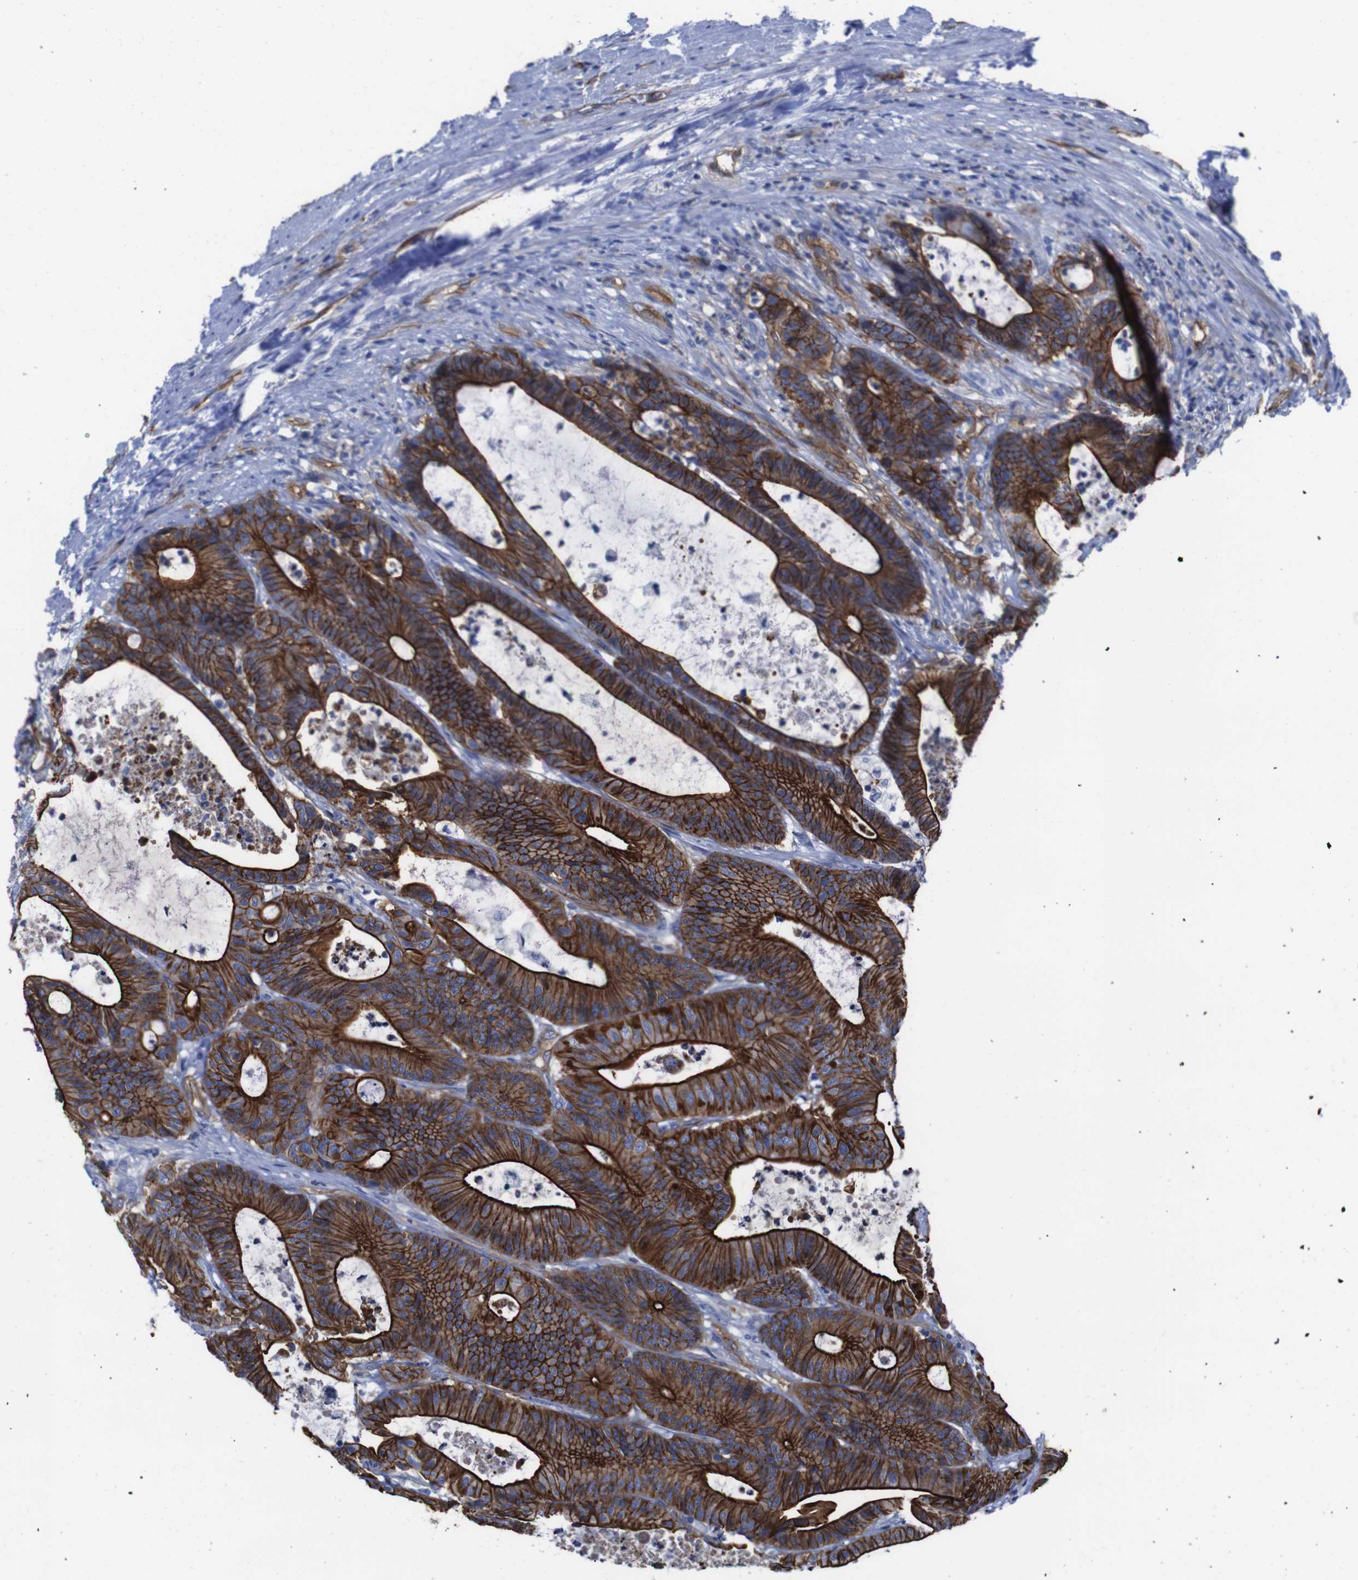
{"staining": {"intensity": "strong", "quantity": ">75%", "location": "cytoplasmic/membranous"}, "tissue": "colorectal cancer", "cell_type": "Tumor cells", "image_type": "cancer", "snomed": [{"axis": "morphology", "description": "Adenocarcinoma, NOS"}, {"axis": "topography", "description": "Colon"}], "caption": "Immunohistochemical staining of human colorectal adenocarcinoma shows high levels of strong cytoplasmic/membranous staining in about >75% of tumor cells.", "gene": "SPTBN1", "patient": {"sex": "female", "age": 84}}